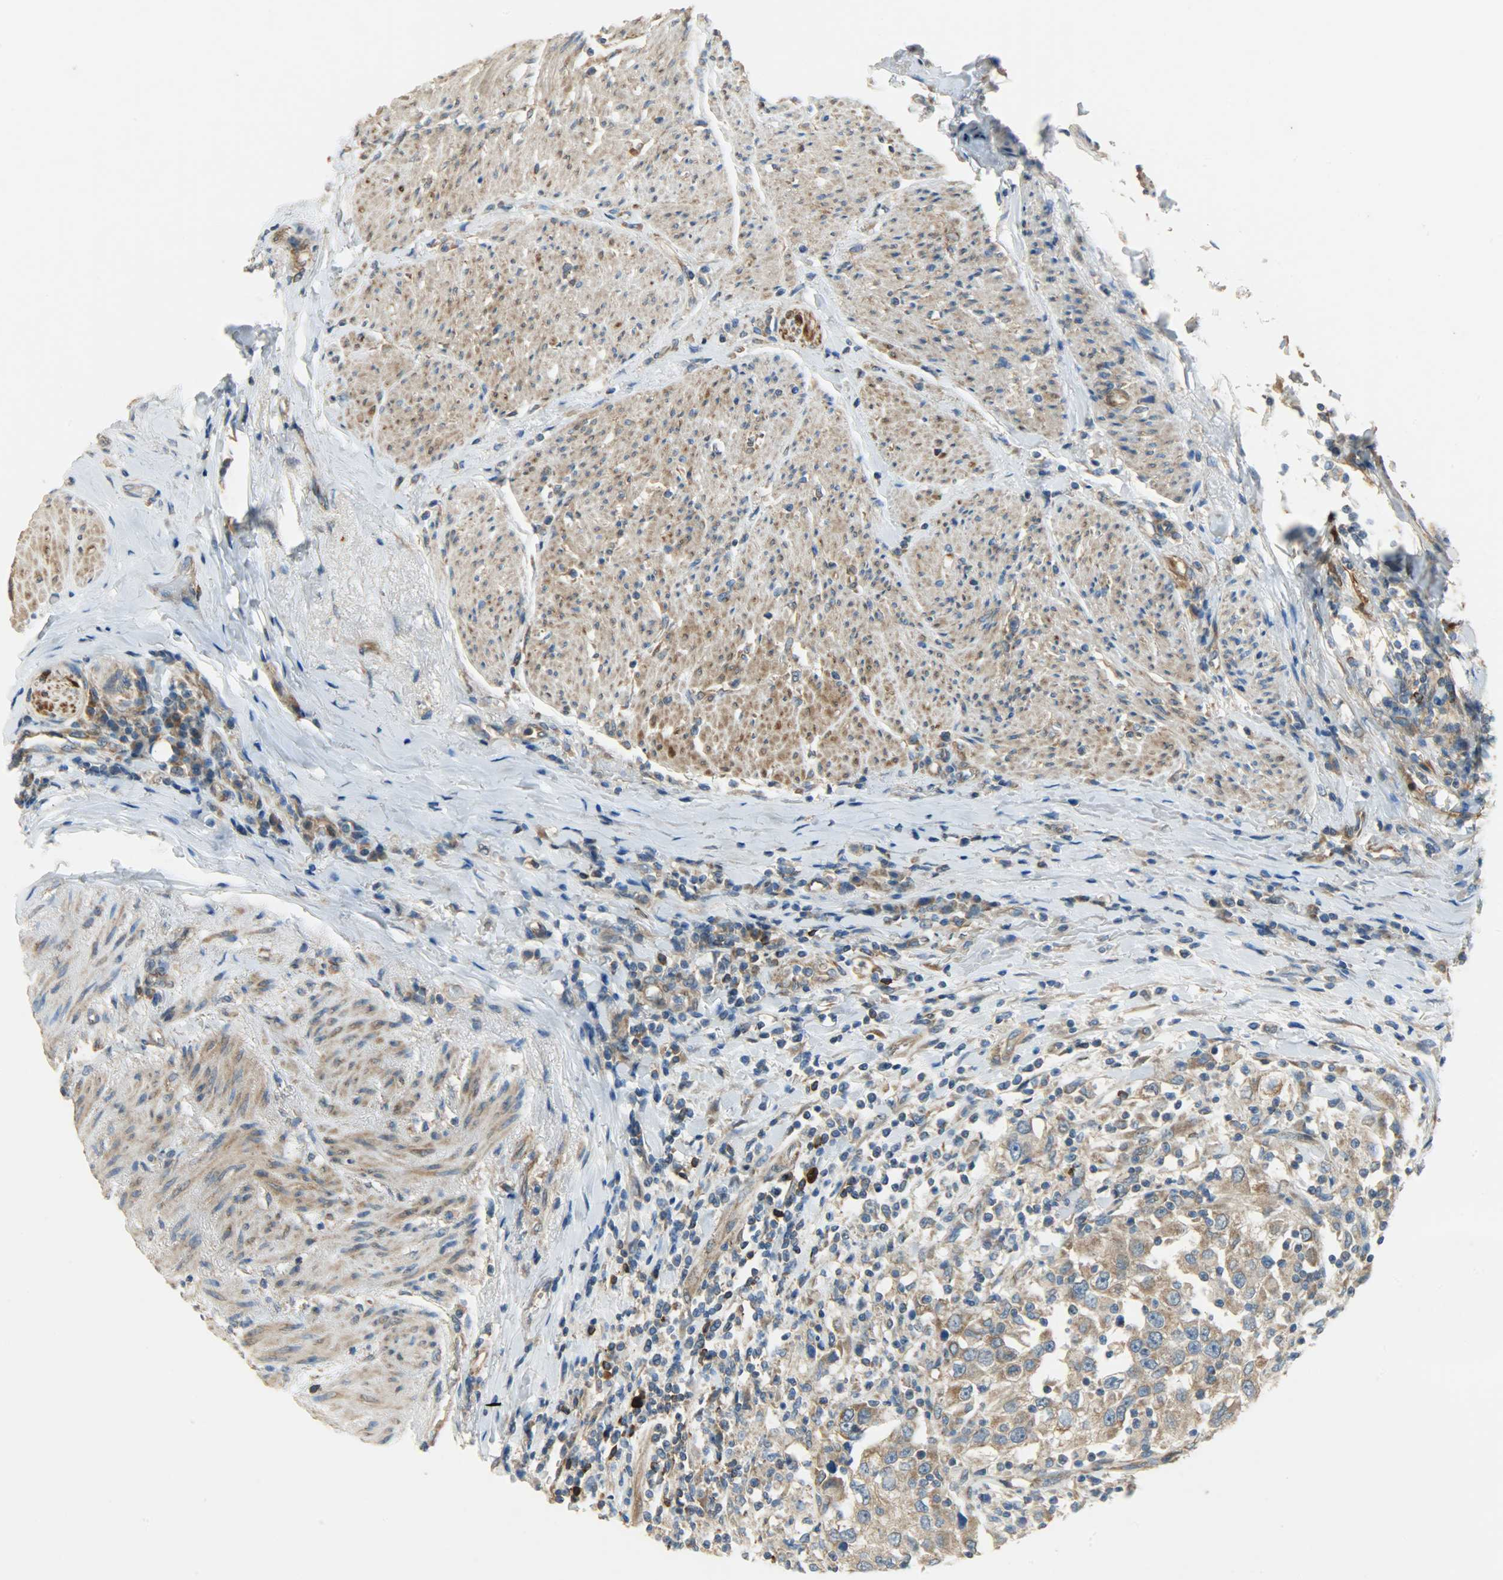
{"staining": {"intensity": "moderate", "quantity": ">75%", "location": "cytoplasmic/membranous"}, "tissue": "urothelial cancer", "cell_type": "Tumor cells", "image_type": "cancer", "snomed": [{"axis": "morphology", "description": "Urothelial carcinoma, High grade"}, {"axis": "topography", "description": "Urinary bladder"}], "caption": "The immunohistochemical stain labels moderate cytoplasmic/membranous staining in tumor cells of urothelial cancer tissue. The protein is stained brown, and the nuclei are stained in blue (DAB (3,3'-diaminobenzidine) IHC with brightfield microscopy, high magnification).", "gene": "C1orf198", "patient": {"sex": "female", "age": 80}}